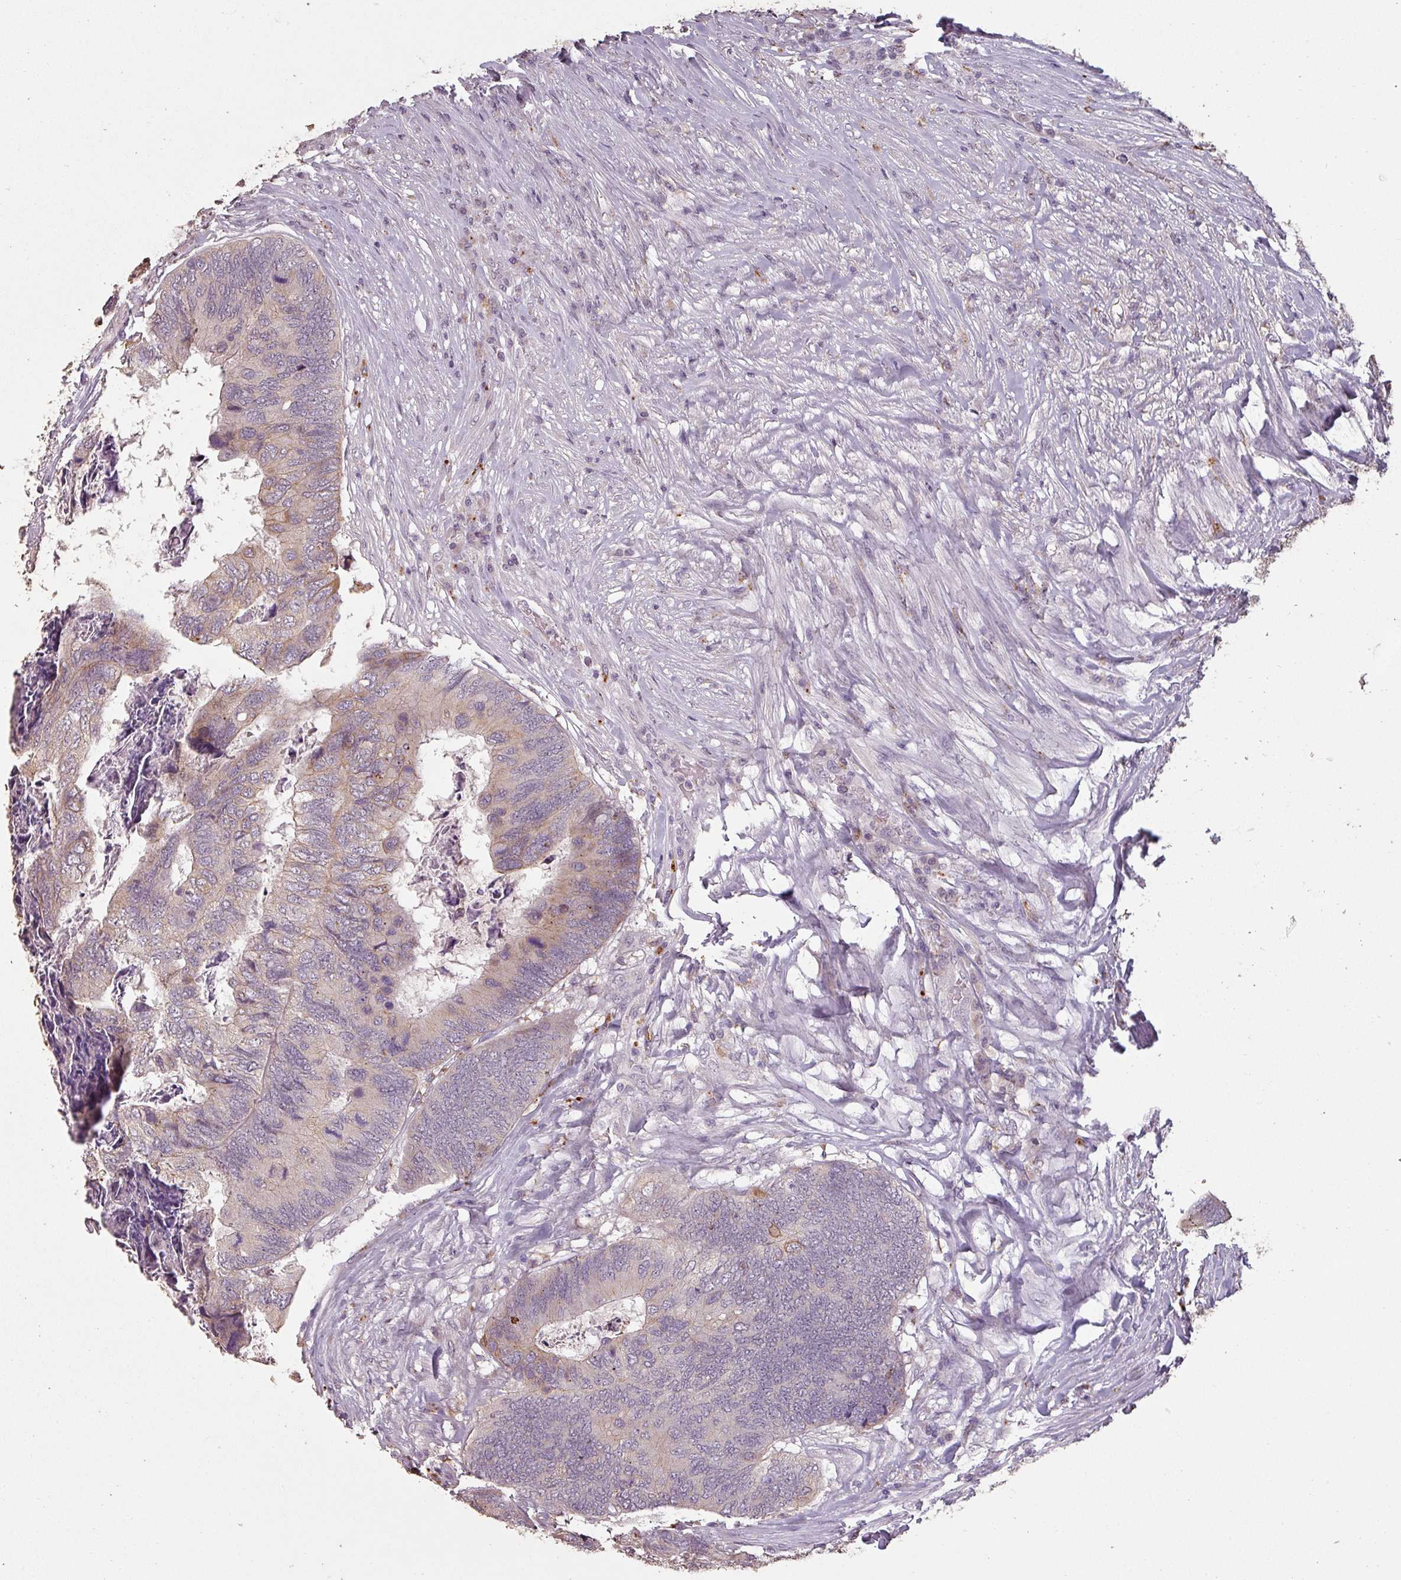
{"staining": {"intensity": "moderate", "quantity": "<25%", "location": "cytoplasmic/membranous"}, "tissue": "colorectal cancer", "cell_type": "Tumor cells", "image_type": "cancer", "snomed": [{"axis": "morphology", "description": "Adenocarcinoma, NOS"}, {"axis": "topography", "description": "Colon"}], "caption": "About <25% of tumor cells in human colorectal adenocarcinoma show moderate cytoplasmic/membranous protein expression as visualized by brown immunohistochemical staining.", "gene": "LYPLA1", "patient": {"sex": "female", "age": 67}}